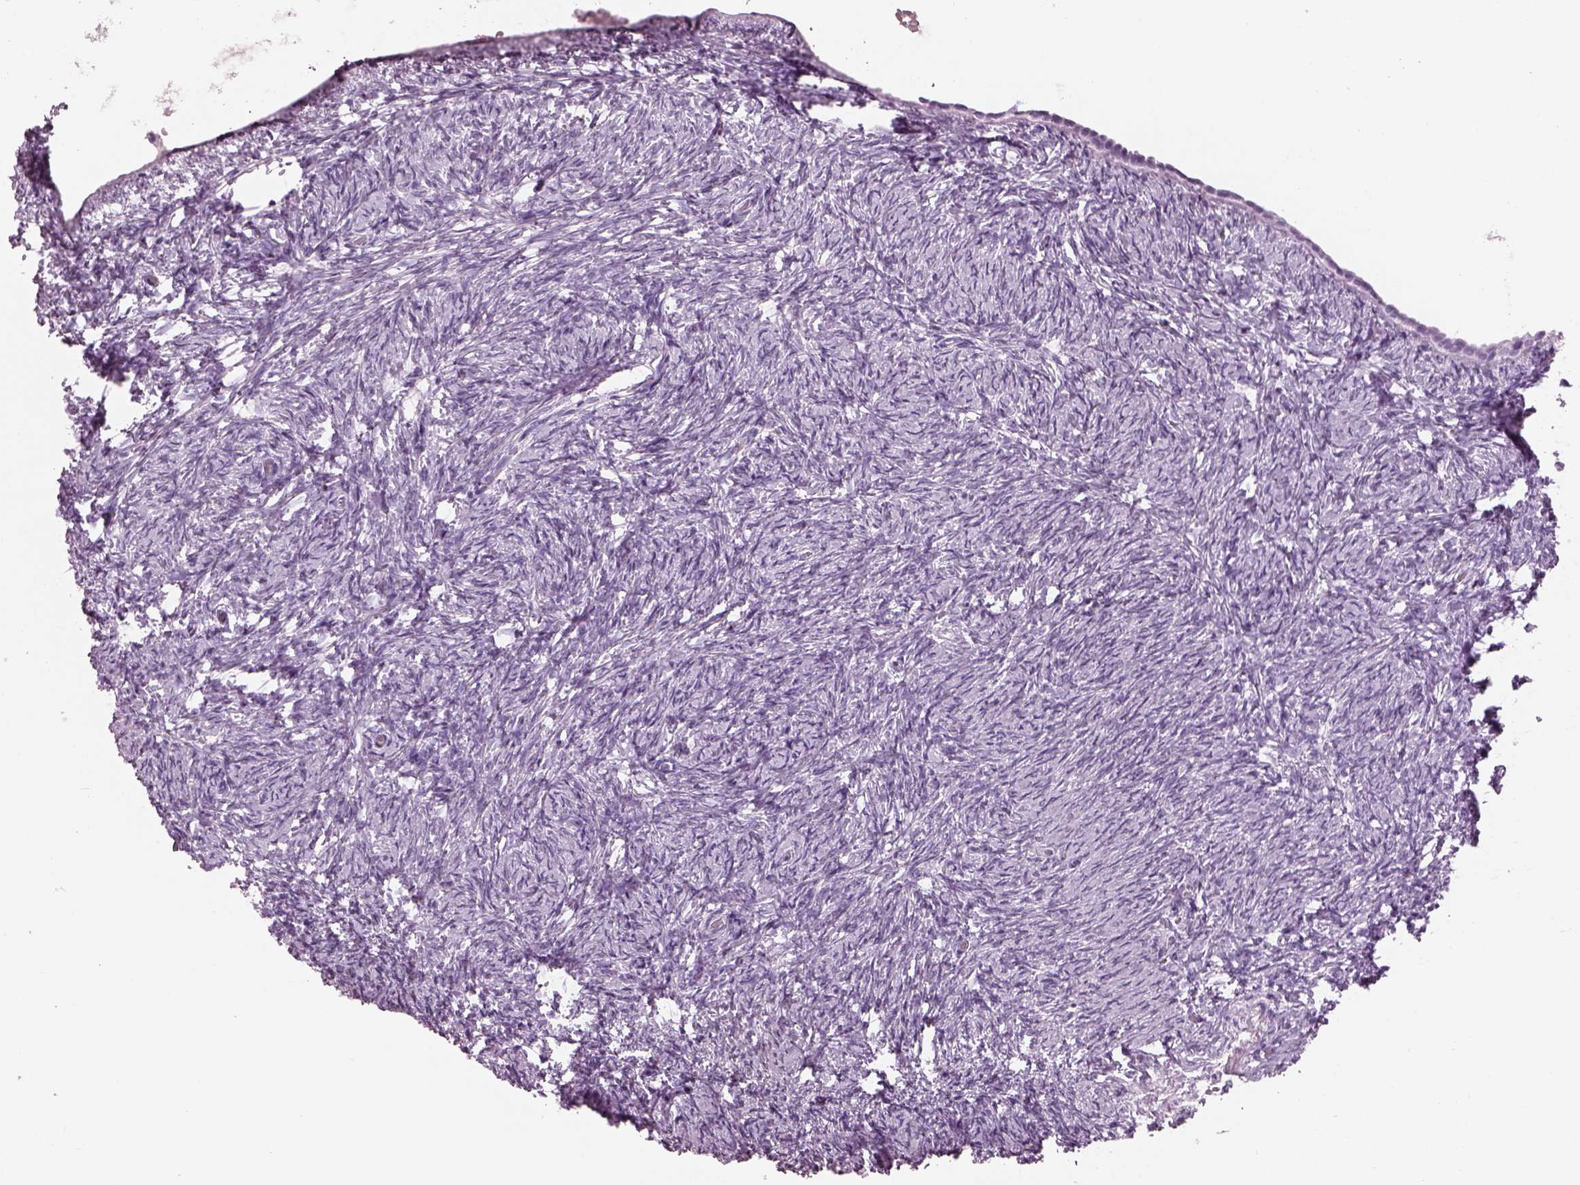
{"staining": {"intensity": "negative", "quantity": "none", "location": "none"}, "tissue": "ovary", "cell_type": "Ovarian stroma cells", "image_type": "normal", "snomed": [{"axis": "morphology", "description": "Normal tissue, NOS"}, {"axis": "topography", "description": "Ovary"}], "caption": "DAB immunohistochemical staining of unremarkable ovary reveals no significant staining in ovarian stroma cells.", "gene": "HYDIN", "patient": {"sex": "female", "age": 39}}